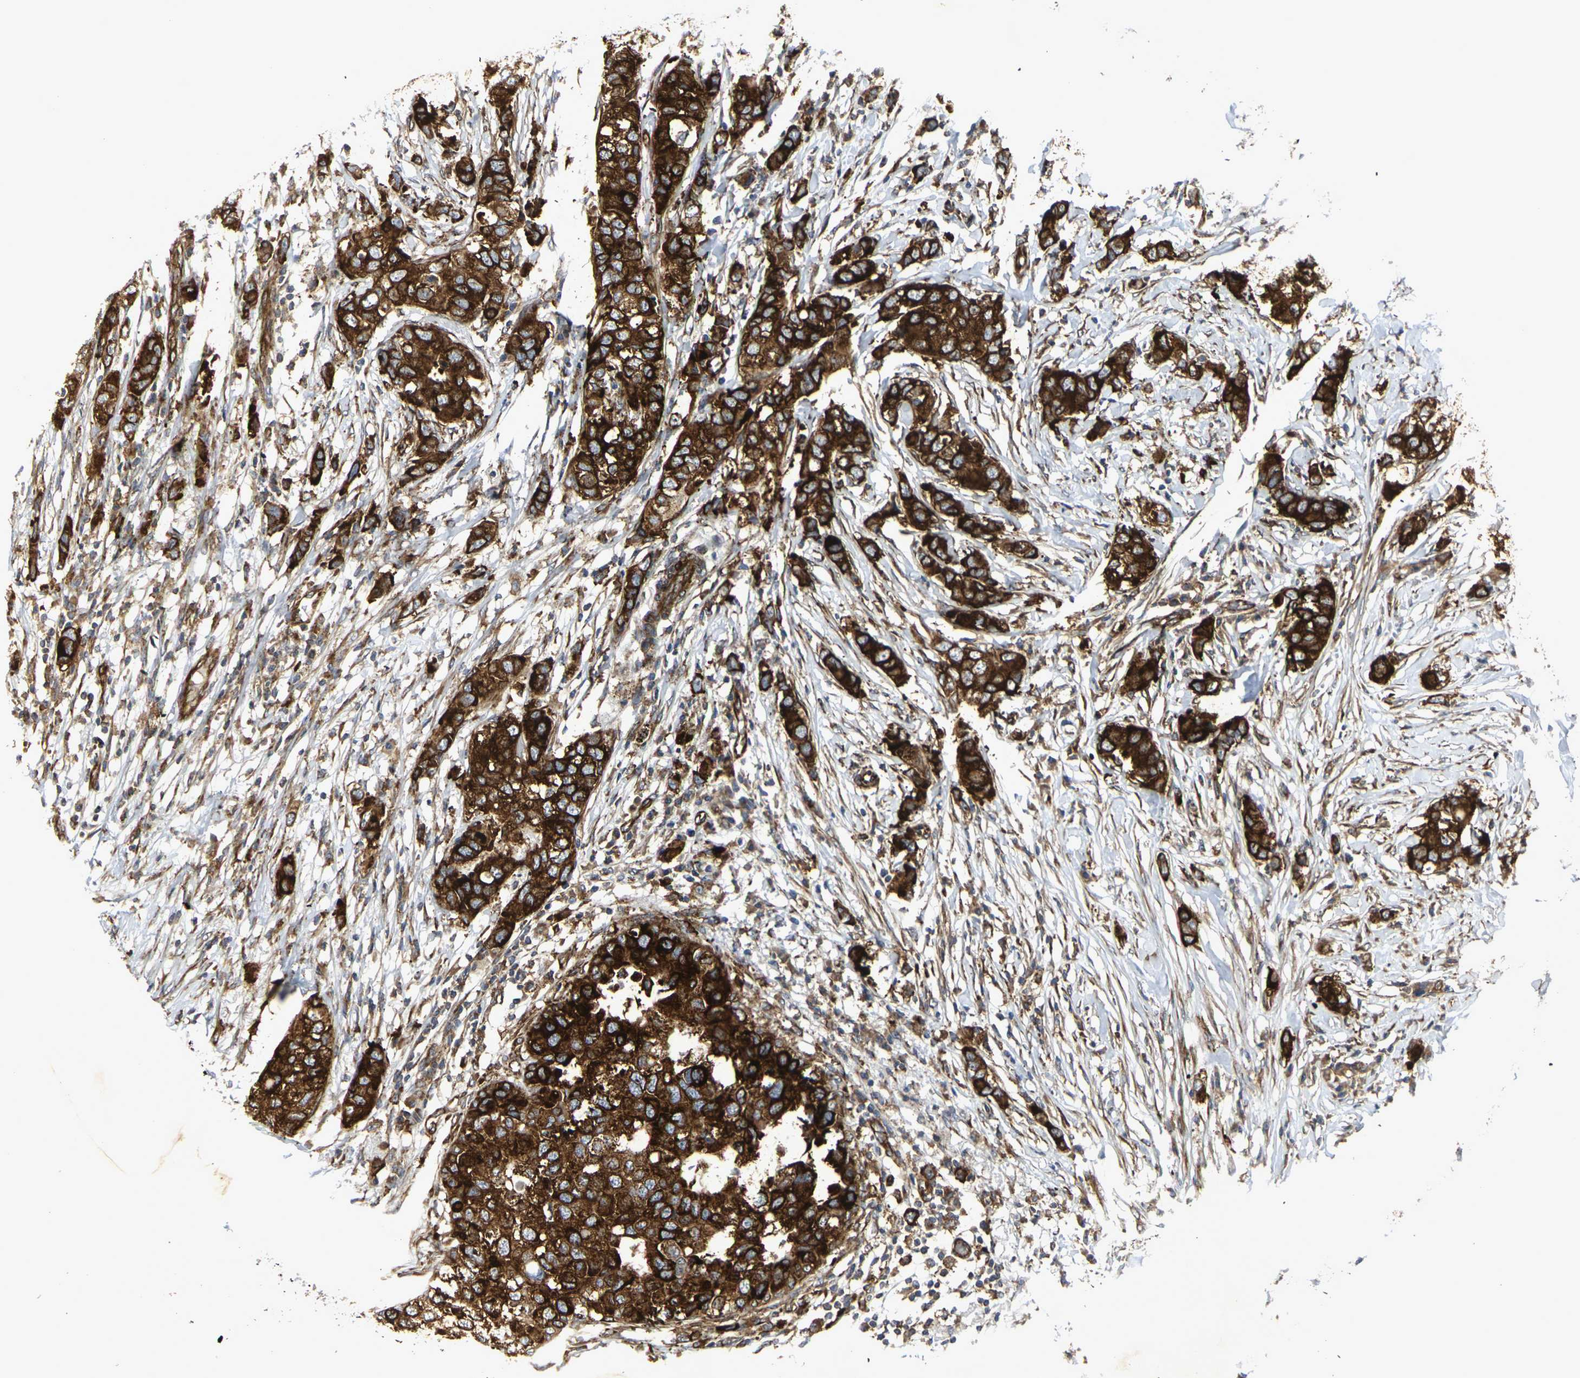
{"staining": {"intensity": "strong", "quantity": ">75%", "location": "cytoplasmic/membranous"}, "tissue": "breast cancer", "cell_type": "Tumor cells", "image_type": "cancer", "snomed": [{"axis": "morphology", "description": "Duct carcinoma"}, {"axis": "topography", "description": "Breast"}], "caption": "Intraductal carcinoma (breast) stained for a protein (brown) reveals strong cytoplasmic/membranous positive staining in approximately >75% of tumor cells.", "gene": "MARCHF2", "patient": {"sex": "female", "age": 50}}